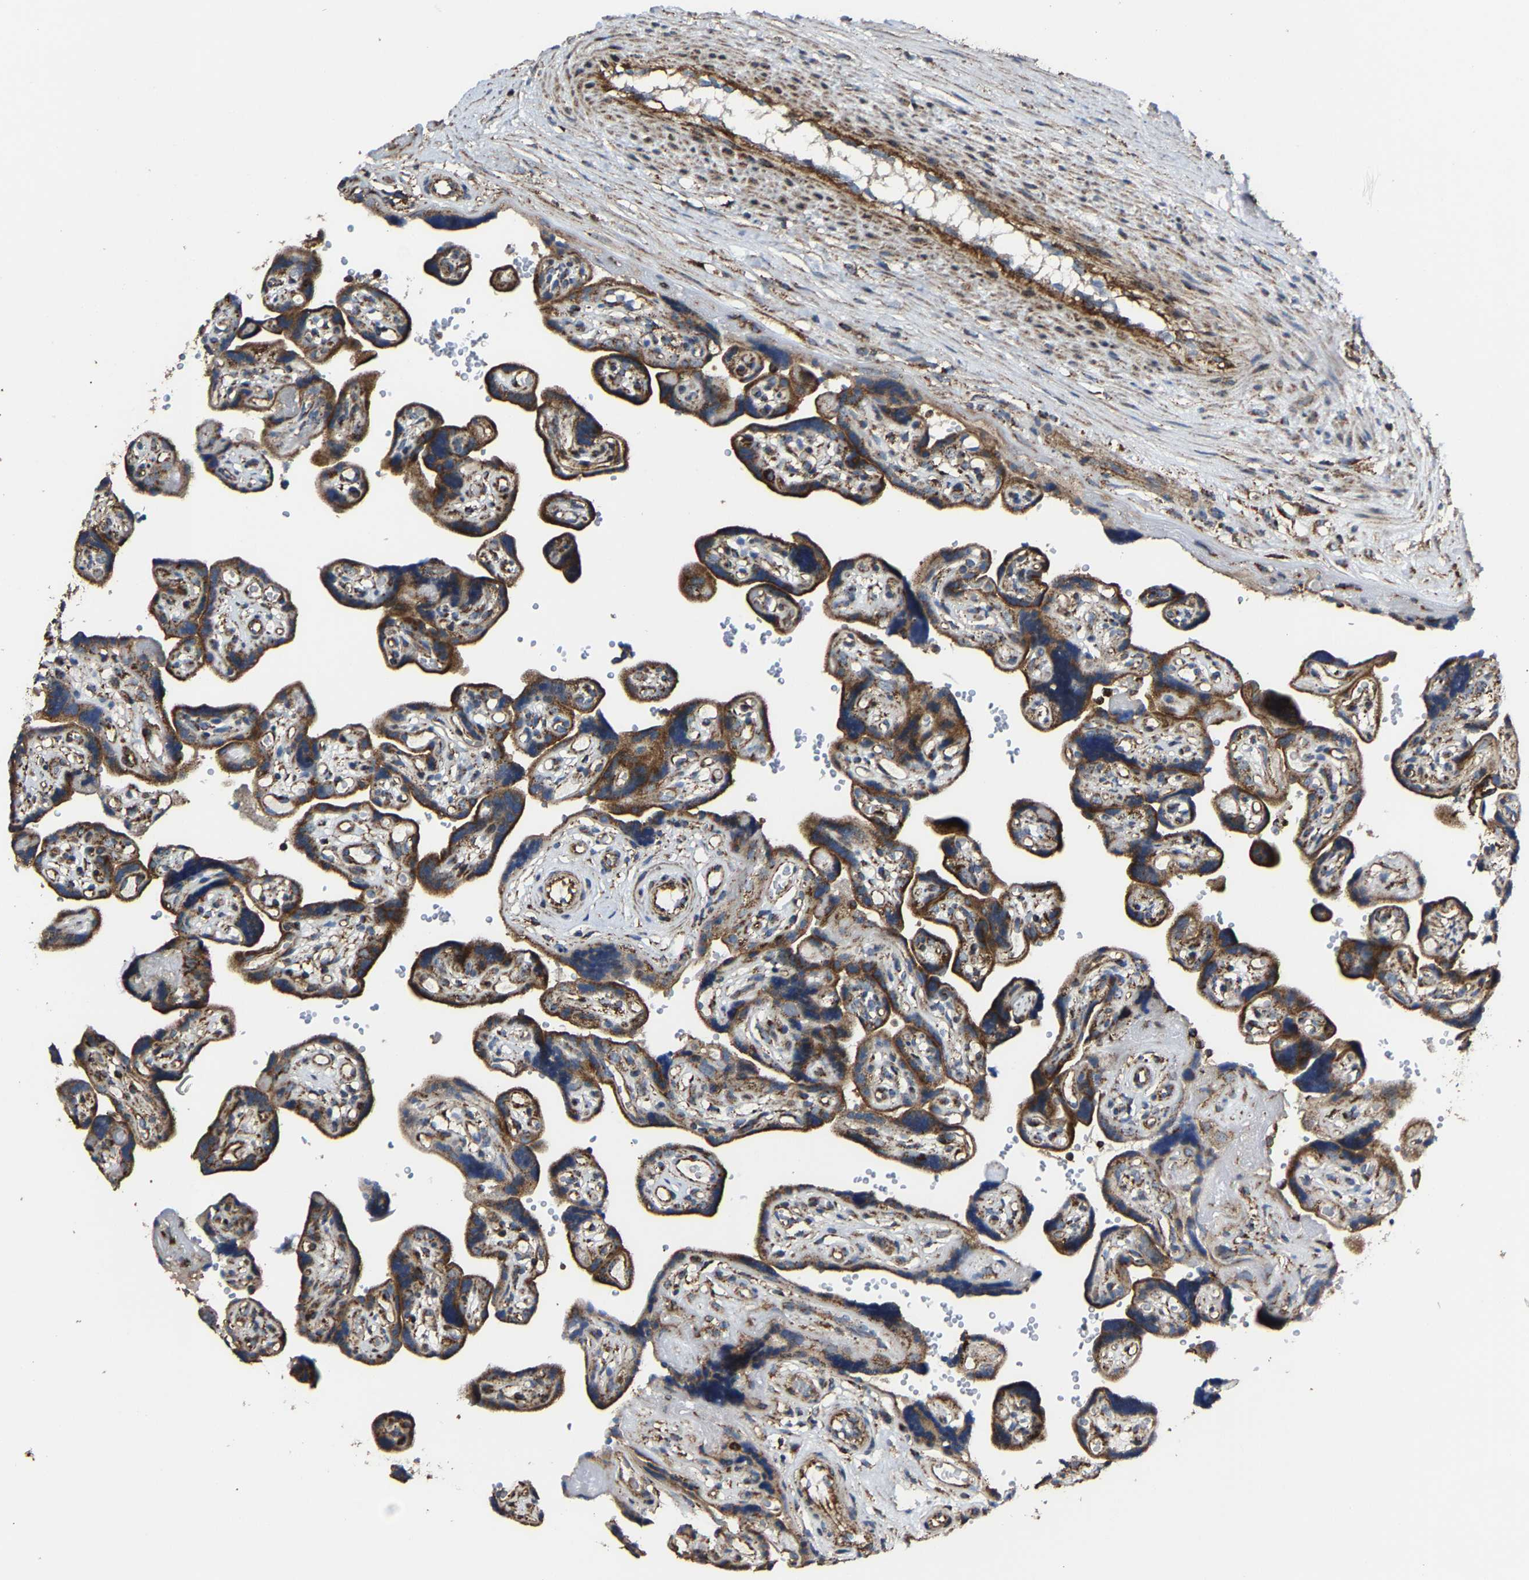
{"staining": {"intensity": "strong", "quantity": ">75%", "location": "cytoplasmic/membranous"}, "tissue": "placenta", "cell_type": "Decidual cells", "image_type": "normal", "snomed": [{"axis": "morphology", "description": "Normal tissue, NOS"}, {"axis": "topography", "description": "Placenta"}], "caption": "High-magnification brightfield microscopy of benign placenta stained with DAB (3,3'-diaminobenzidine) (brown) and counterstained with hematoxylin (blue). decidual cells exhibit strong cytoplasmic/membranous positivity is seen in about>75% of cells.", "gene": "NDUFV3", "patient": {"sex": "female", "age": 30}}